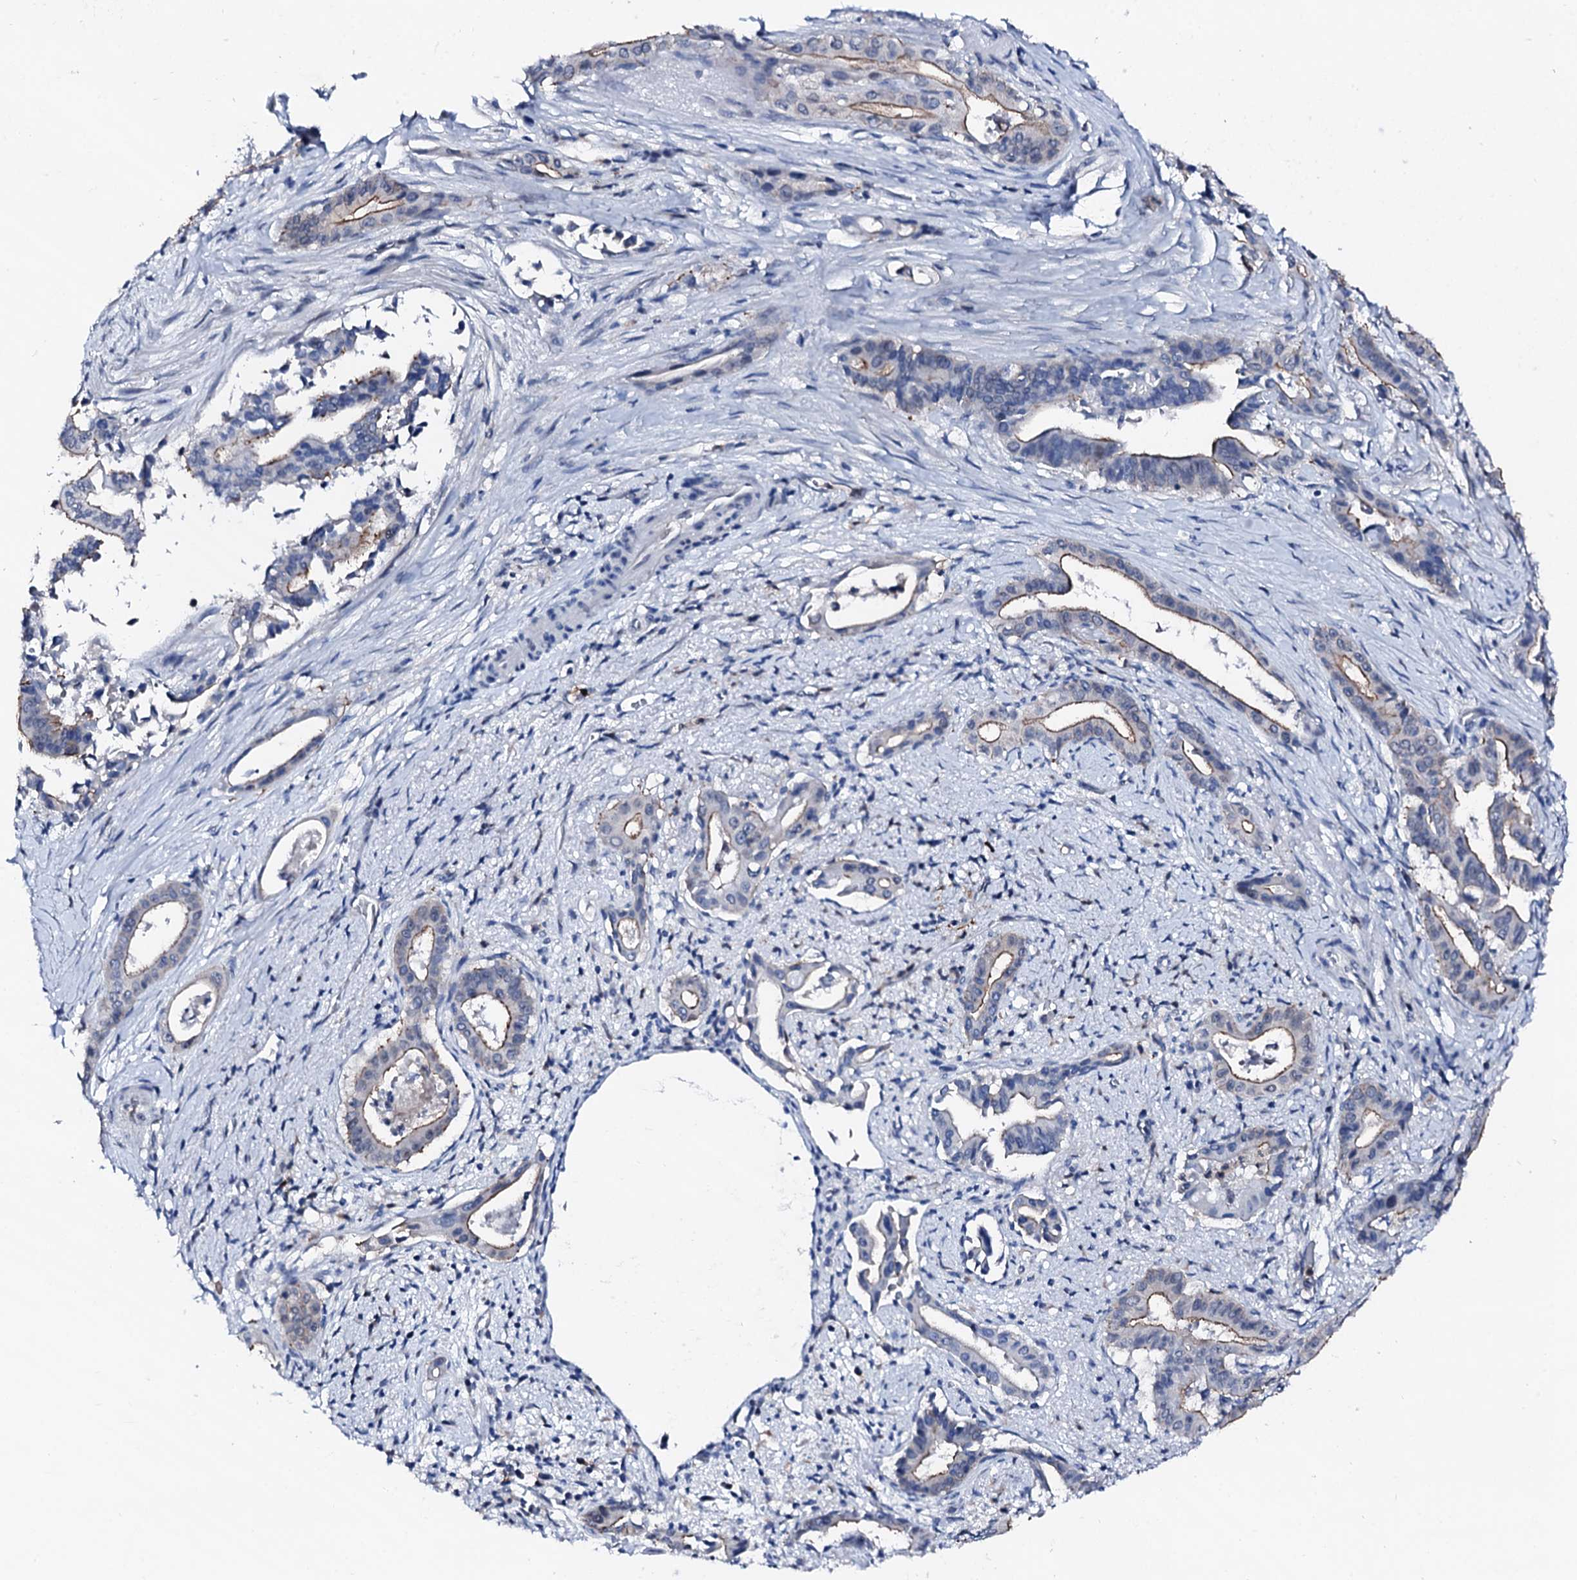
{"staining": {"intensity": "weak", "quantity": "<25%", "location": "cytoplasmic/membranous"}, "tissue": "pancreatic cancer", "cell_type": "Tumor cells", "image_type": "cancer", "snomed": [{"axis": "morphology", "description": "Adenocarcinoma, NOS"}, {"axis": "topography", "description": "Pancreas"}], "caption": "Immunohistochemistry histopathology image of neoplastic tissue: human adenocarcinoma (pancreatic) stained with DAB (3,3'-diaminobenzidine) exhibits no significant protein positivity in tumor cells. Brightfield microscopy of immunohistochemistry (IHC) stained with DAB (brown) and hematoxylin (blue), captured at high magnification.", "gene": "TRAFD1", "patient": {"sex": "female", "age": 77}}